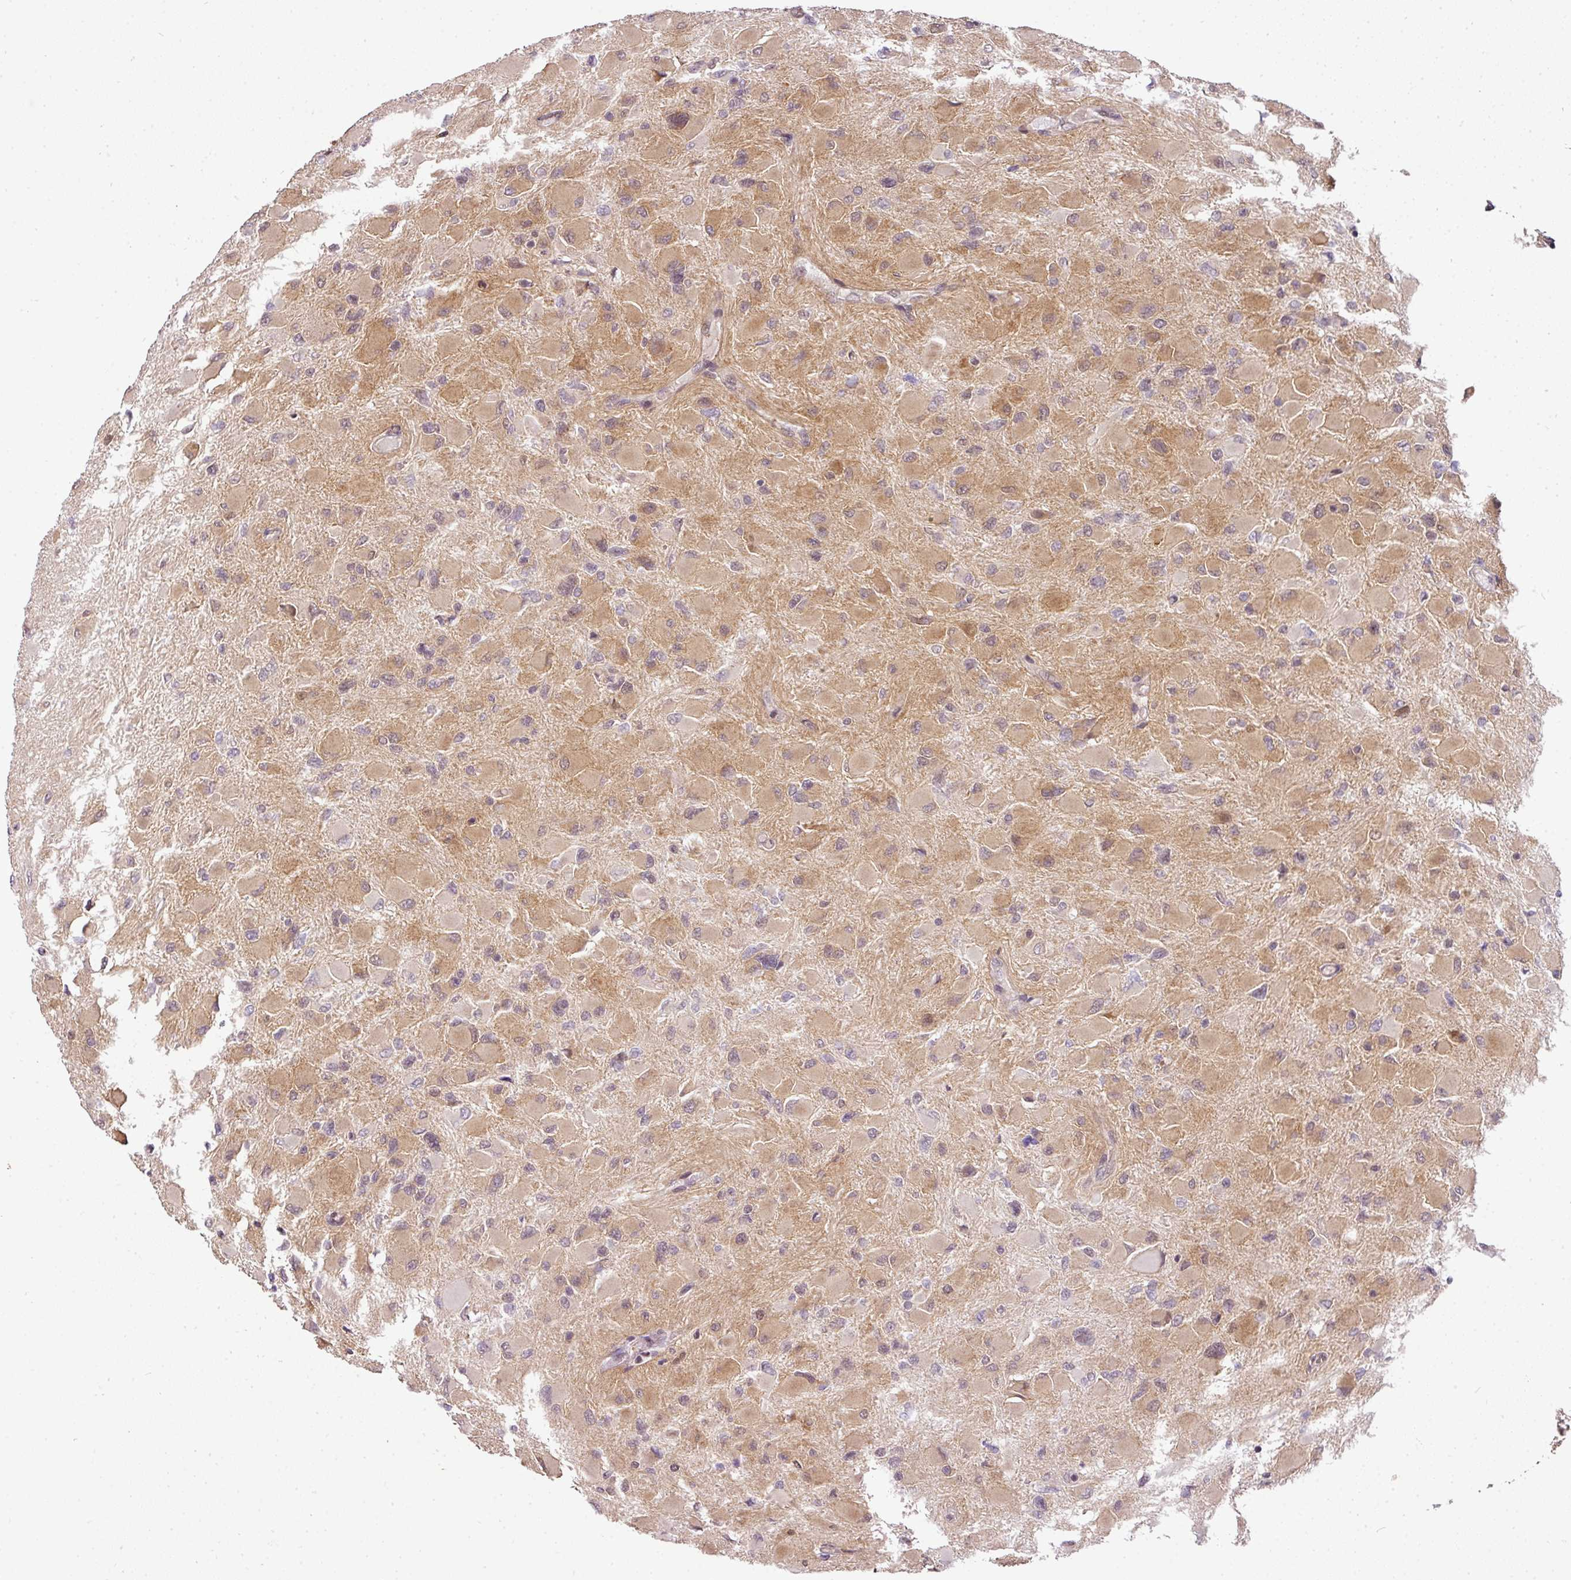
{"staining": {"intensity": "moderate", "quantity": "25%-75%", "location": "cytoplasmic/membranous"}, "tissue": "glioma", "cell_type": "Tumor cells", "image_type": "cancer", "snomed": [{"axis": "morphology", "description": "Glioma, malignant, High grade"}, {"axis": "topography", "description": "Cerebral cortex"}], "caption": "About 25%-75% of tumor cells in malignant glioma (high-grade) reveal moderate cytoplasmic/membranous protein expression as visualized by brown immunohistochemical staining.", "gene": "C1orf226", "patient": {"sex": "female", "age": 36}}